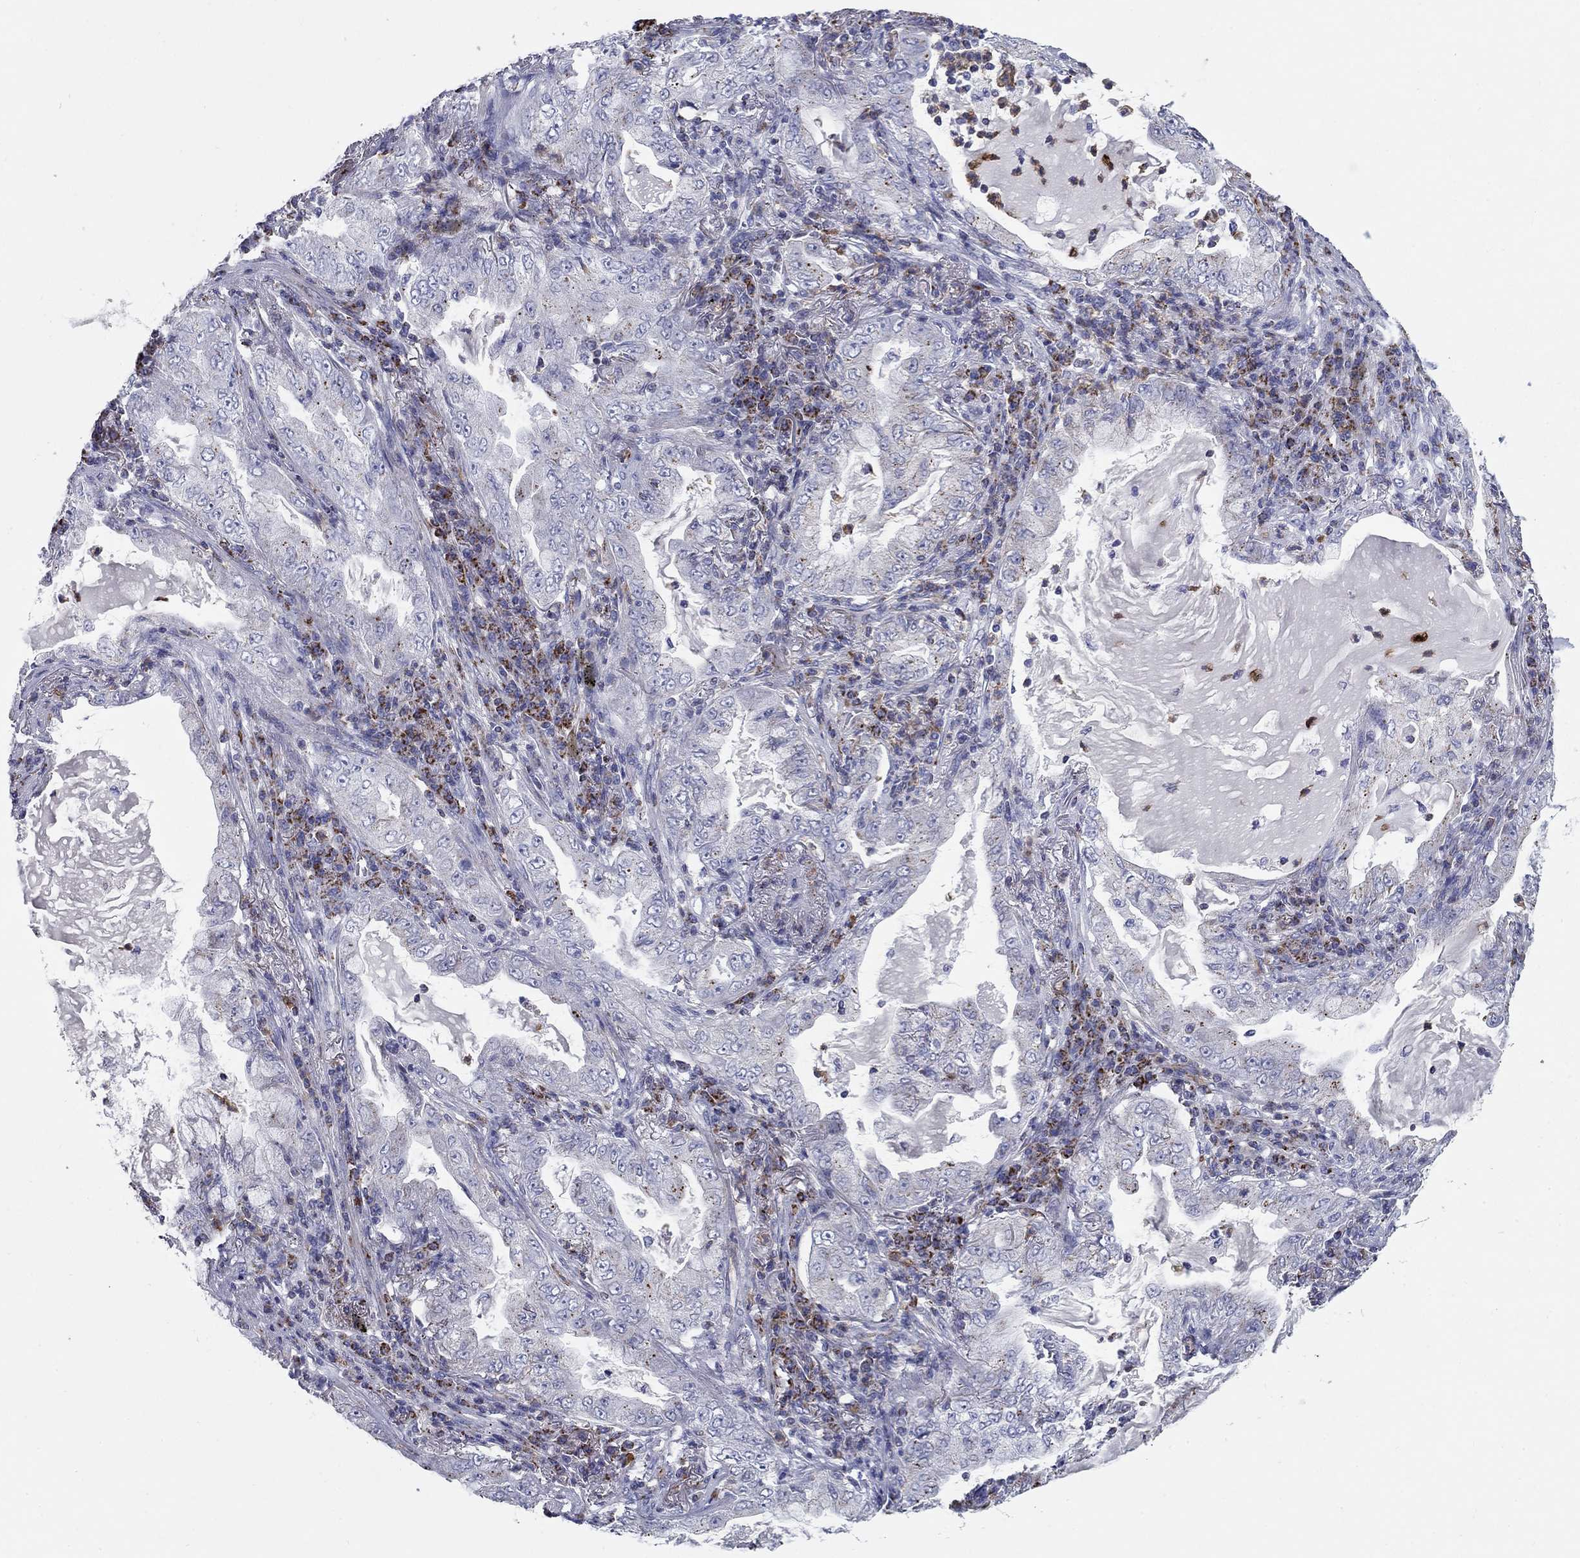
{"staining": {"intensity": "negative", "quantity": "none", "location": "none"}, "tissue": "lung cancer", "cell_type": "Tumor cells", "image_type": "cancer", "snomed": [{"axis": "morphology", "description": "Adenocarcinoma, NOS"}, {"axis": "topography", "description": "Lung"}], "caption": "IHC micrograph of neoplastic tissue: lung adenocarcinoma stained with DAB (3,3'-diaminobenzidine) reveals no significant protein expression in tumor cells.", "gene": "NDUFA4L2", "patient": {"sex": "female", "age": 73}}